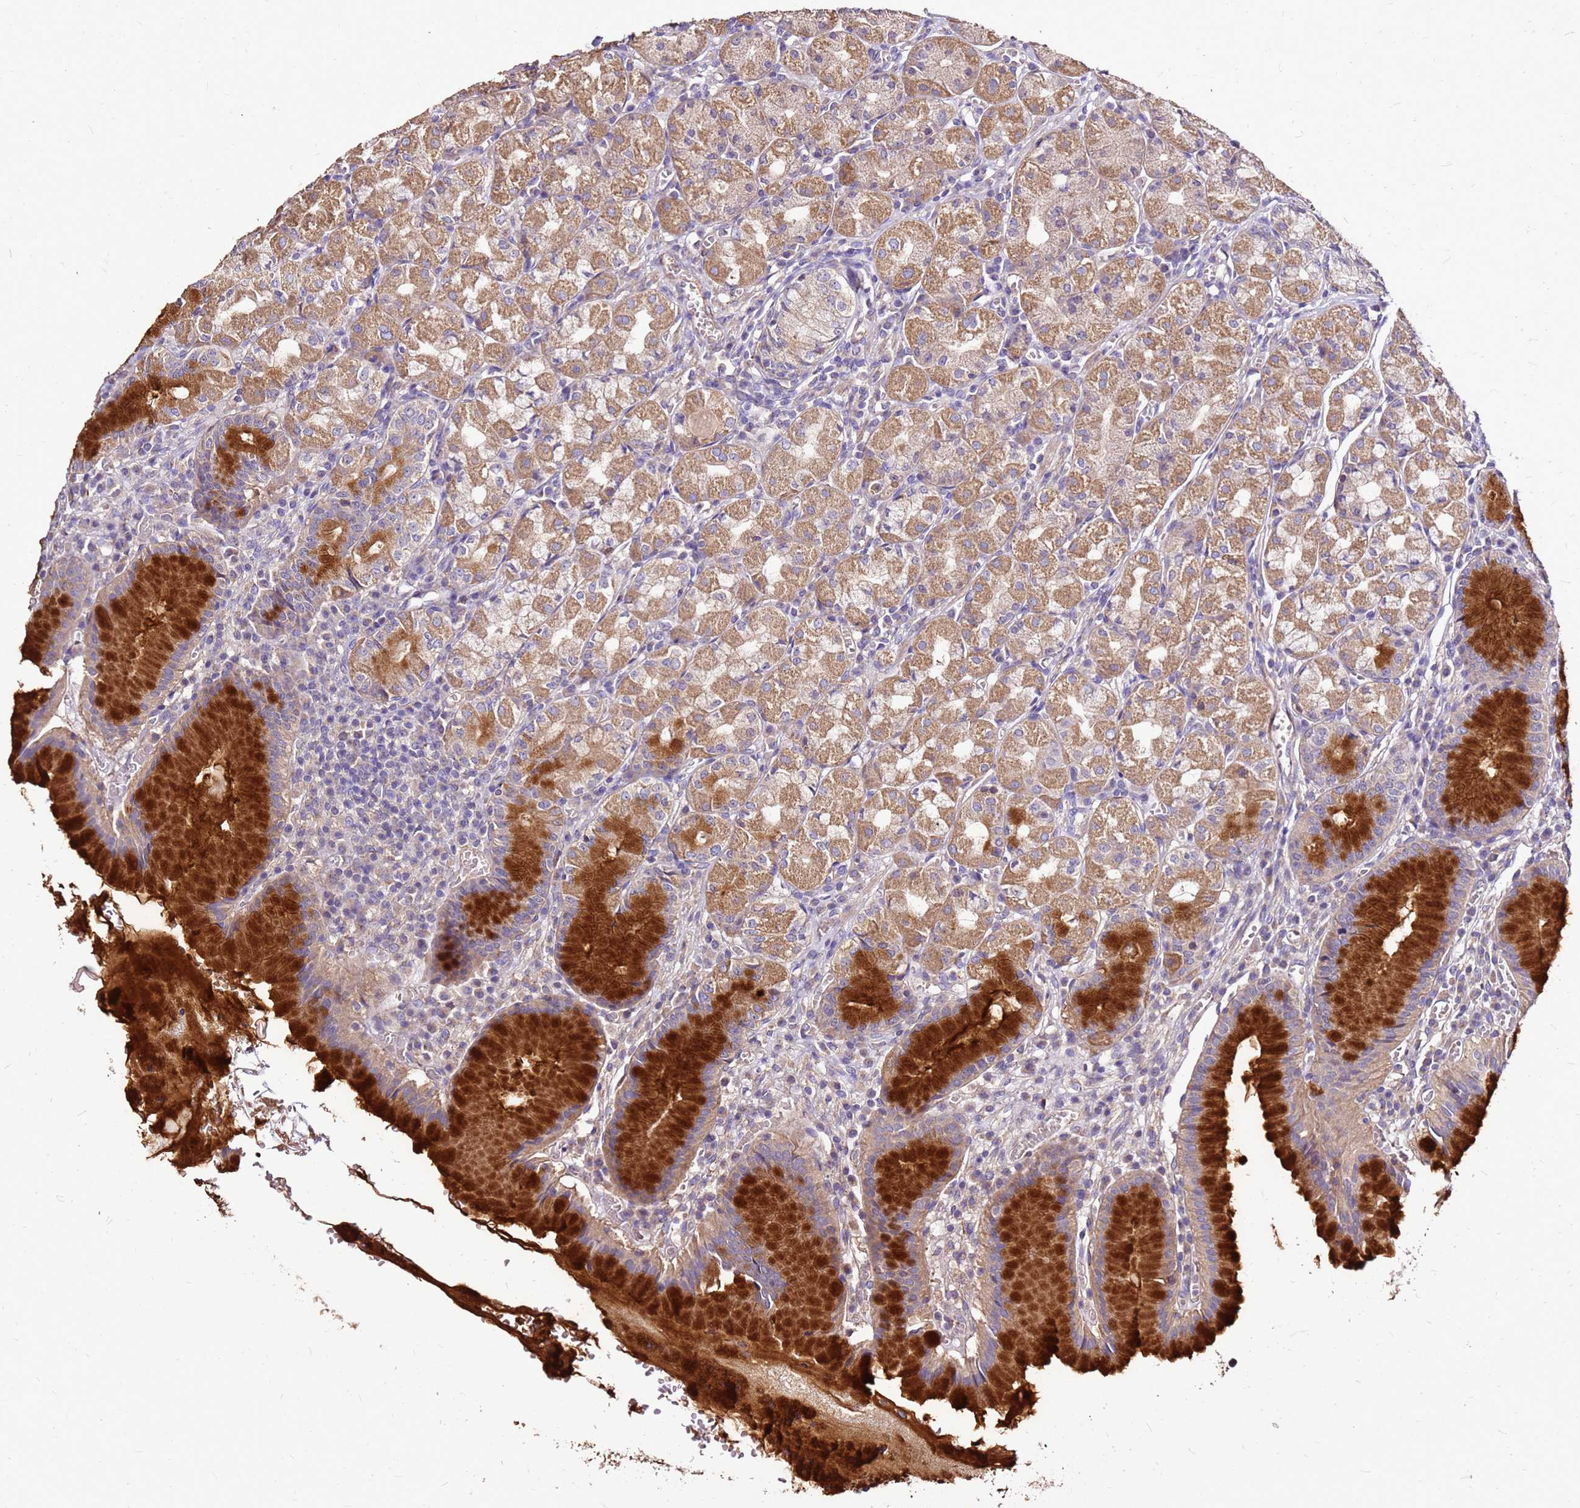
{"staining": {"intensity": "strong", "quantity": ">75%", "location": "cytoplasmic/membranous"}, "tissue": "stomach", "cell_type": "Glandular cells", "image_type": "normal", "snomed": [{"axis": "morphology", "description": "Normal tissue, NOS"}, {"axis": "topography", "description": "Stomach"}], "caption": "The immunohistochemical stain highlights strong cytoplasmic/membranous staining in glandular cells of unremarkable stomach.", "gene": "EXD3", "patient": {"sex": "male", "age": 55}}